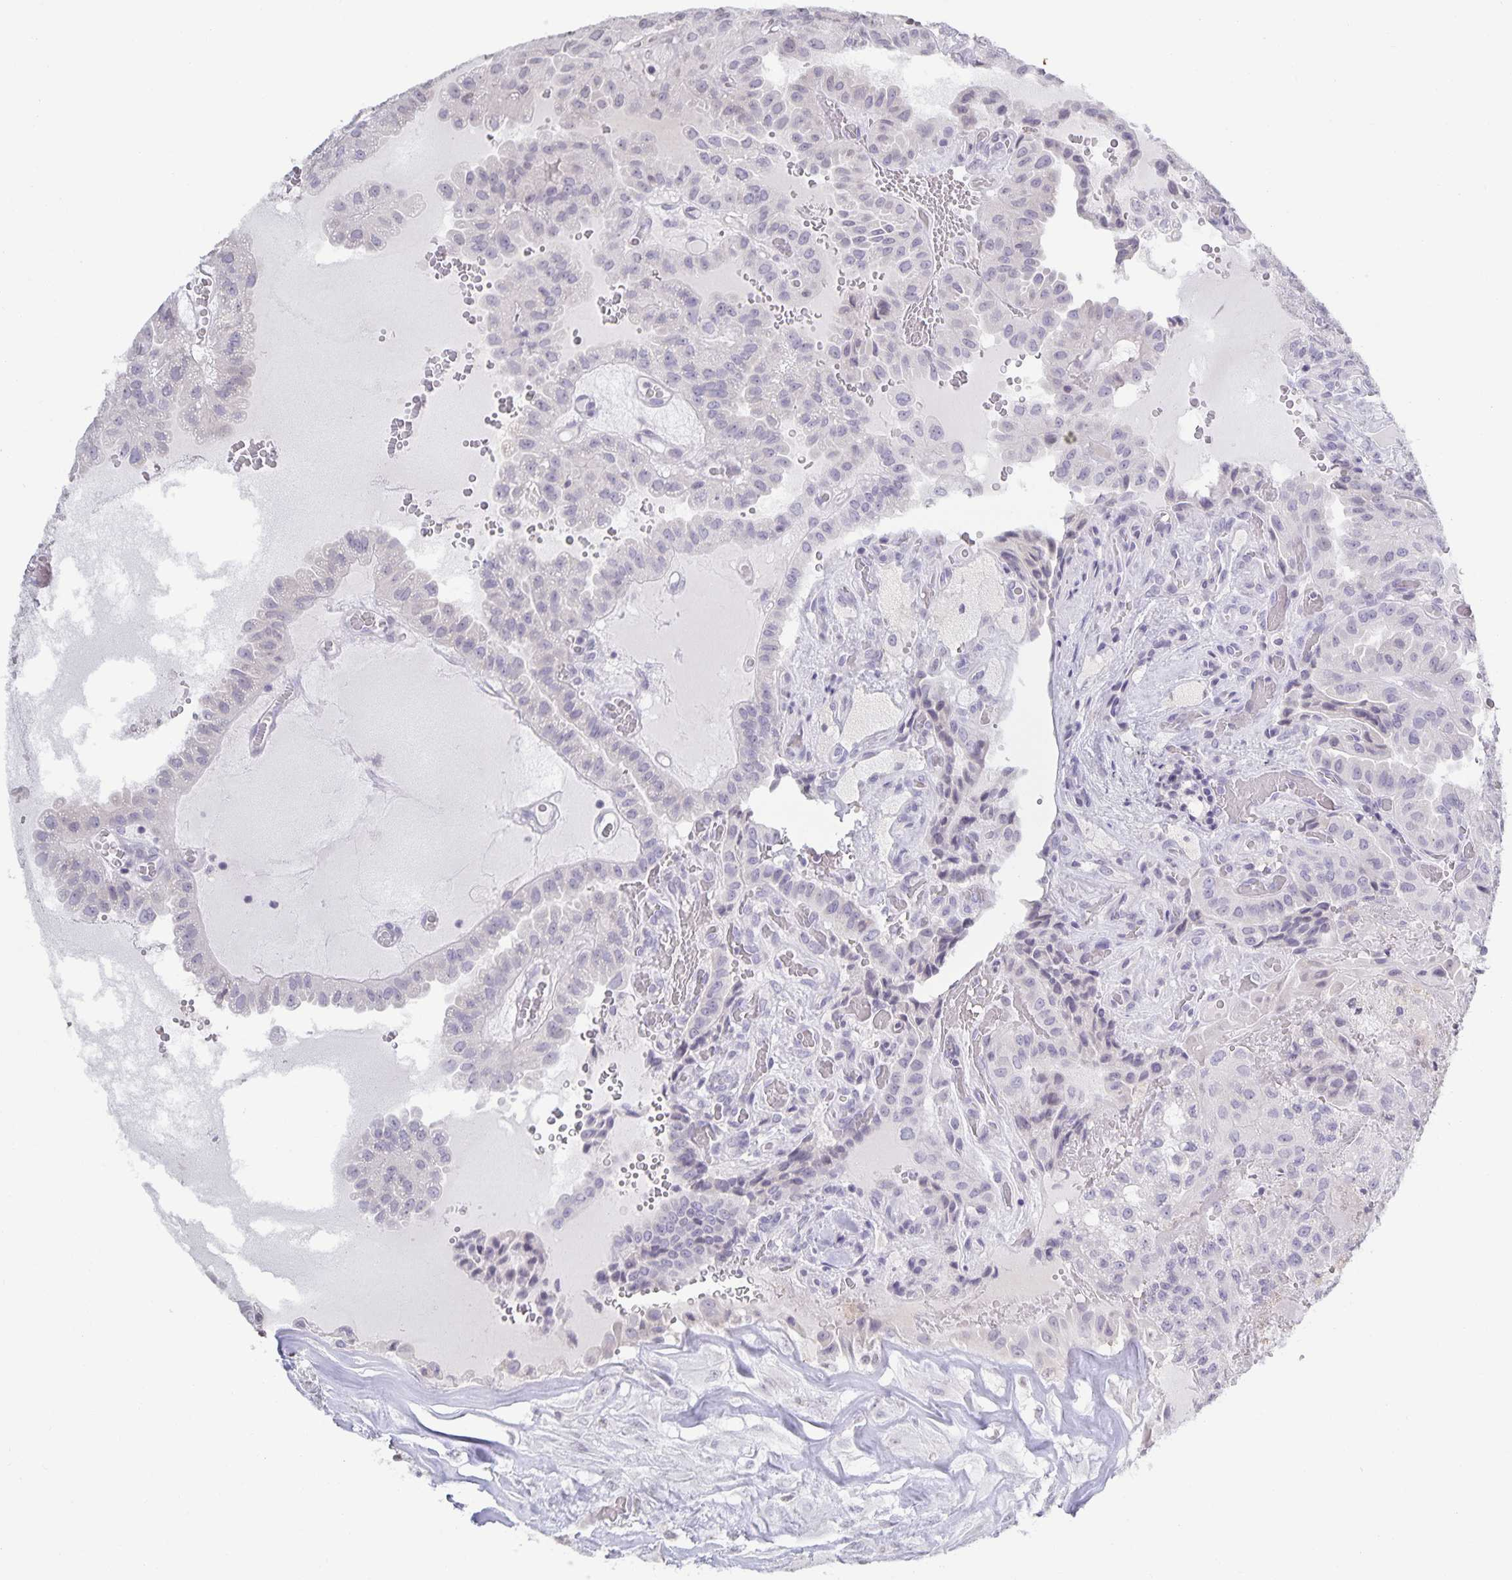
{"staining": {"intensity": "negative", "quantity": "none", "location": "none"}, "tissue": "thyroid cancer", "cell_type": "Tumor cells", "image_type": "cancer", "snomed": [{"axis": "morphology", "description": "Papillary adenocarcinoma, NOS"}, {"axis": "morphology", "description": "Papillary adenoma metastatic"}, {"axis": "topography", "description": "Thyroid gland"}], "caption": "An image of human papillary adenoma metastatic (thyroid) is negative for staining in tumor cells. Nuclei are stained in blue.", "gene": "AQP4", "patient": {"sex": "male", "age": 87}}